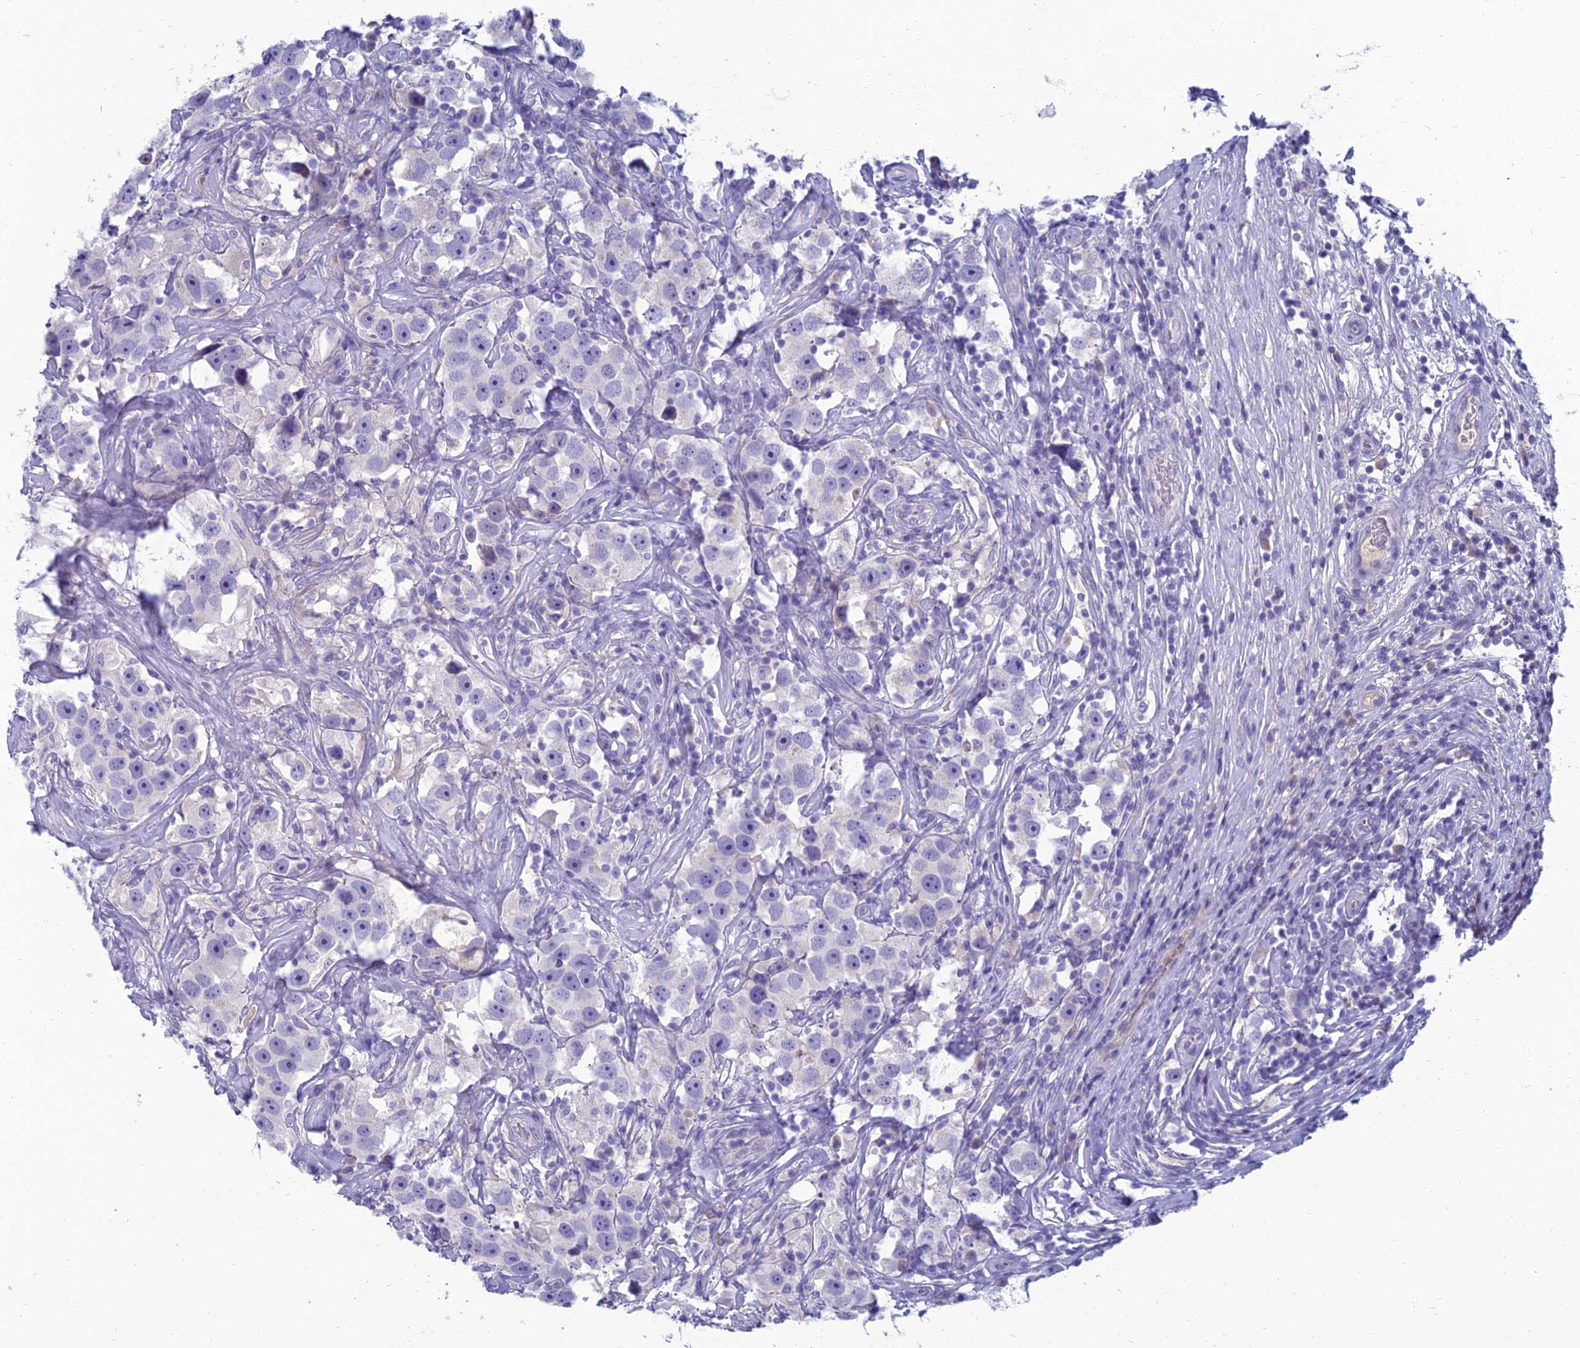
{"staining": {"intensity": "negative", "quantity": "none", "location": "none"}, "tissue": "testis cancer", "cell_type": "Tumor cells", "image_type": "cancer", "snomed": [{"axis": "morphology", "description": "Seminoma, NOS"}, {"axis": "topography", "description": "Testis"}], "caption": "Protein analysis of seminoma (testis) reveals no significant expression in tumor cells.", "gene": "SPTLC3", "patient": {"sex": "male", "age": 49}}